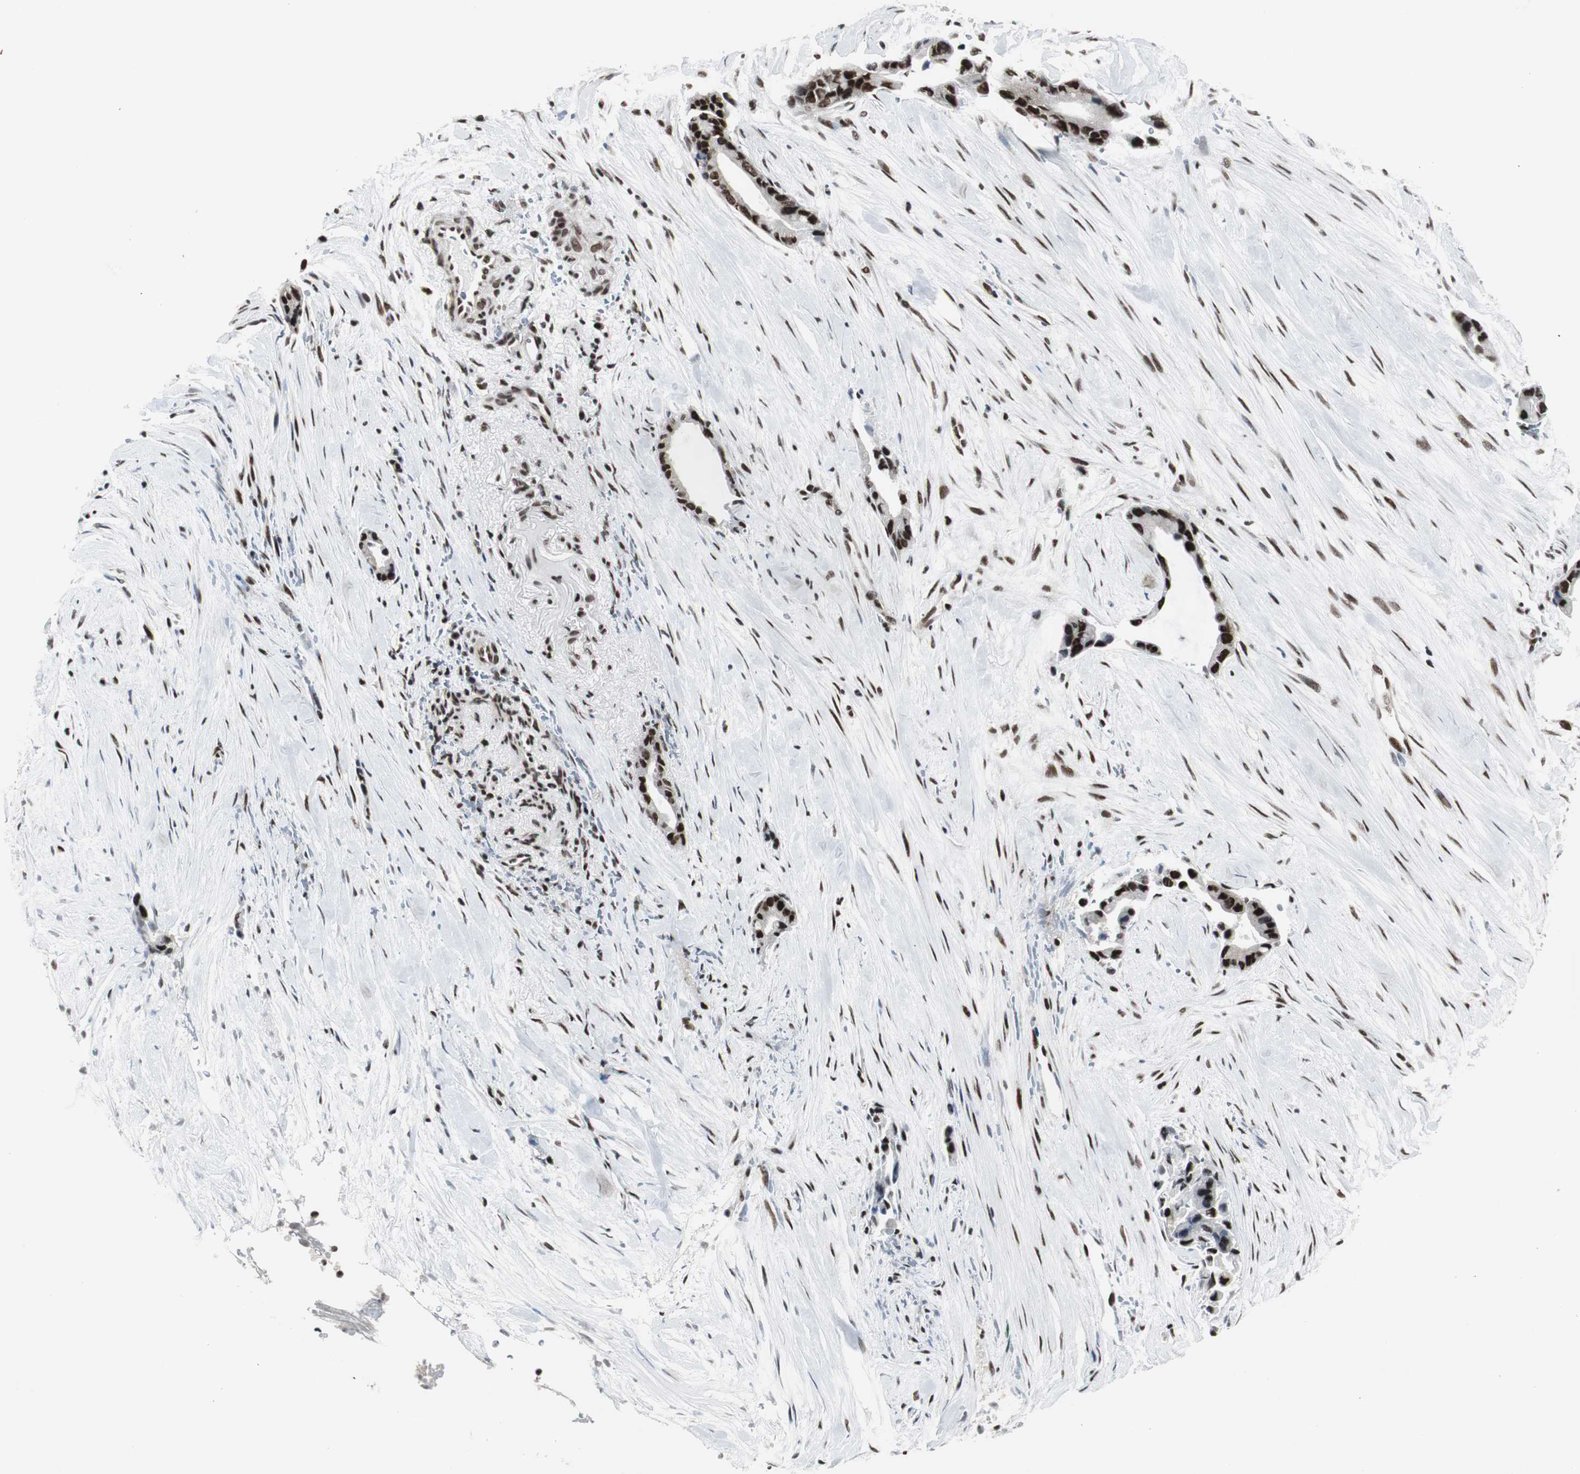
{"staining": {"intensity": "strong", "quantity": ">75%", "location": "nuclear"}, "tissue": "liver cancer", "cell_type": "Tumor cells", "image_type": "cancer", "snomed": [{"axis": "morphology", "description": "Cholangiocarcinoma"}, {"axis": "topography", "description": "Liver"}], "caption": "Liver cancer was stained to show a protein in brown. There is high levels of strong nuclear expression in approximately >75% of tumor cells. (DAB (3,3'-diaminobenzidine) = brown stain, brightfield microscopy at high magnification).", "gene": "CDK9", "patient": {"sex": "female", "age": 55}}